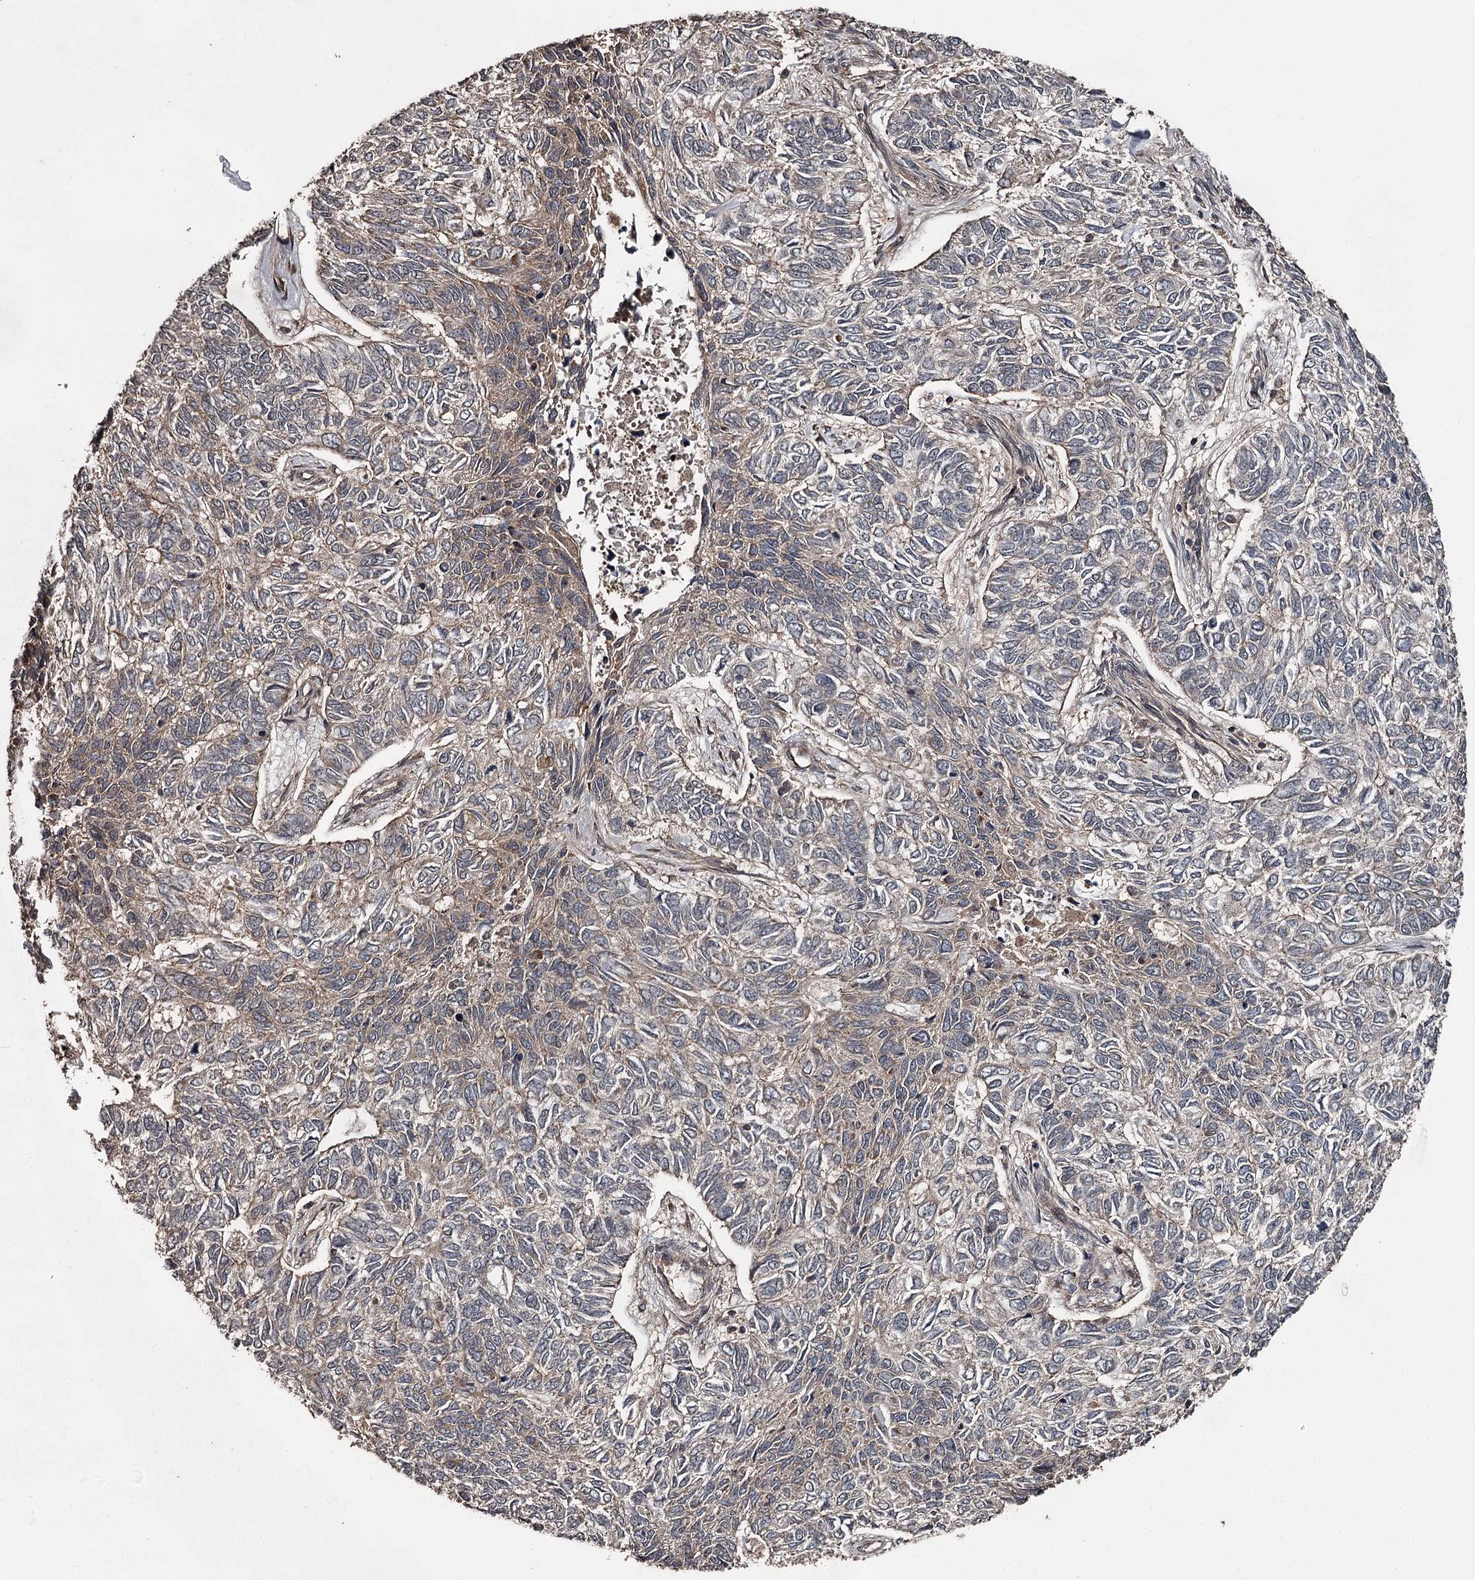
{"staining": {"intensity": "weak", "quantity": "25%-75%", "location": "cytoplasmic/membranous"}, "tissue": "skin cancer", "cell_type": "Tumor cells", "image_type": "cancer", "snomed": [{"axis": "morphology", "description": "Basal cell carcinoma"}, {"axis": "topography", "description": "Skin"}], "caption": "Immunohistochemistry (IHC) (DAB (3,3'-diaminobenzidine)) staining of skin cancer shows weak cytoplasmic/membranous protein expression in approximately 25%-75% of tumor cells. (Stains: DAB in brown, nuclei in blue, Microscopy: brightfield microscopy at high magnification).", "gene": "RAB21", "patient": {"sex": "female", "age": 65}}